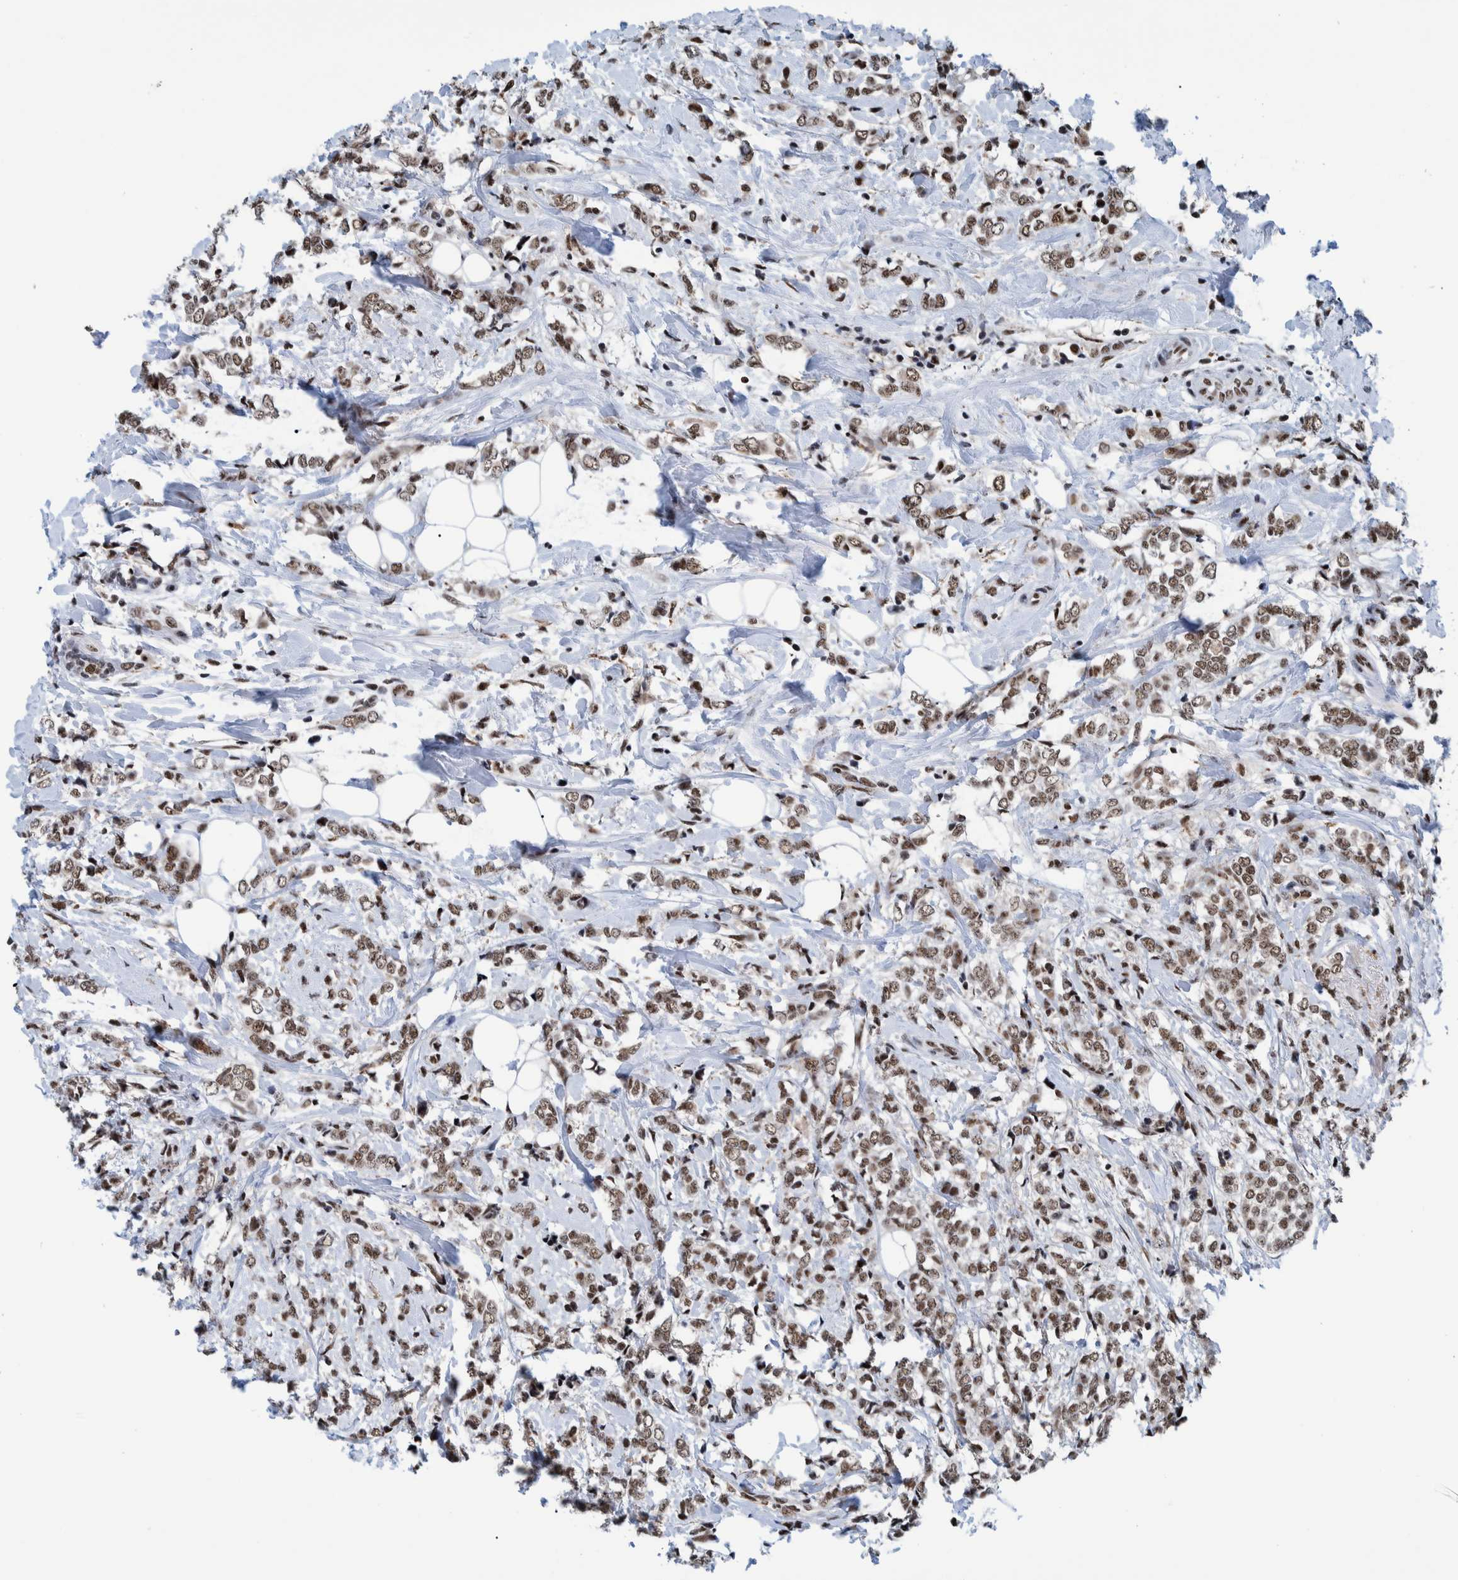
{"staining": {"intensity": "moderate", "quantity": ">75%", "location": "nuclear"}, "tissue": "breast cancer", "cell_type": "Tumor cells", "image_type": "cancer", "snomed": [{"axis": "morphology", "description": "Normal tissue, NOS"}, {"axis": "morphology", "description": "Lobular carcinoma"}, {"axis": "topography", "description": "Breast"}], "caption": "Immunohistochemical staining of lobular carcinoma (breast) exhibits moderate nuclear protein expression in about >75% of tumor cells.", "gene": "EFTUD2", "patient": {"sex": "female", "age": 47}}